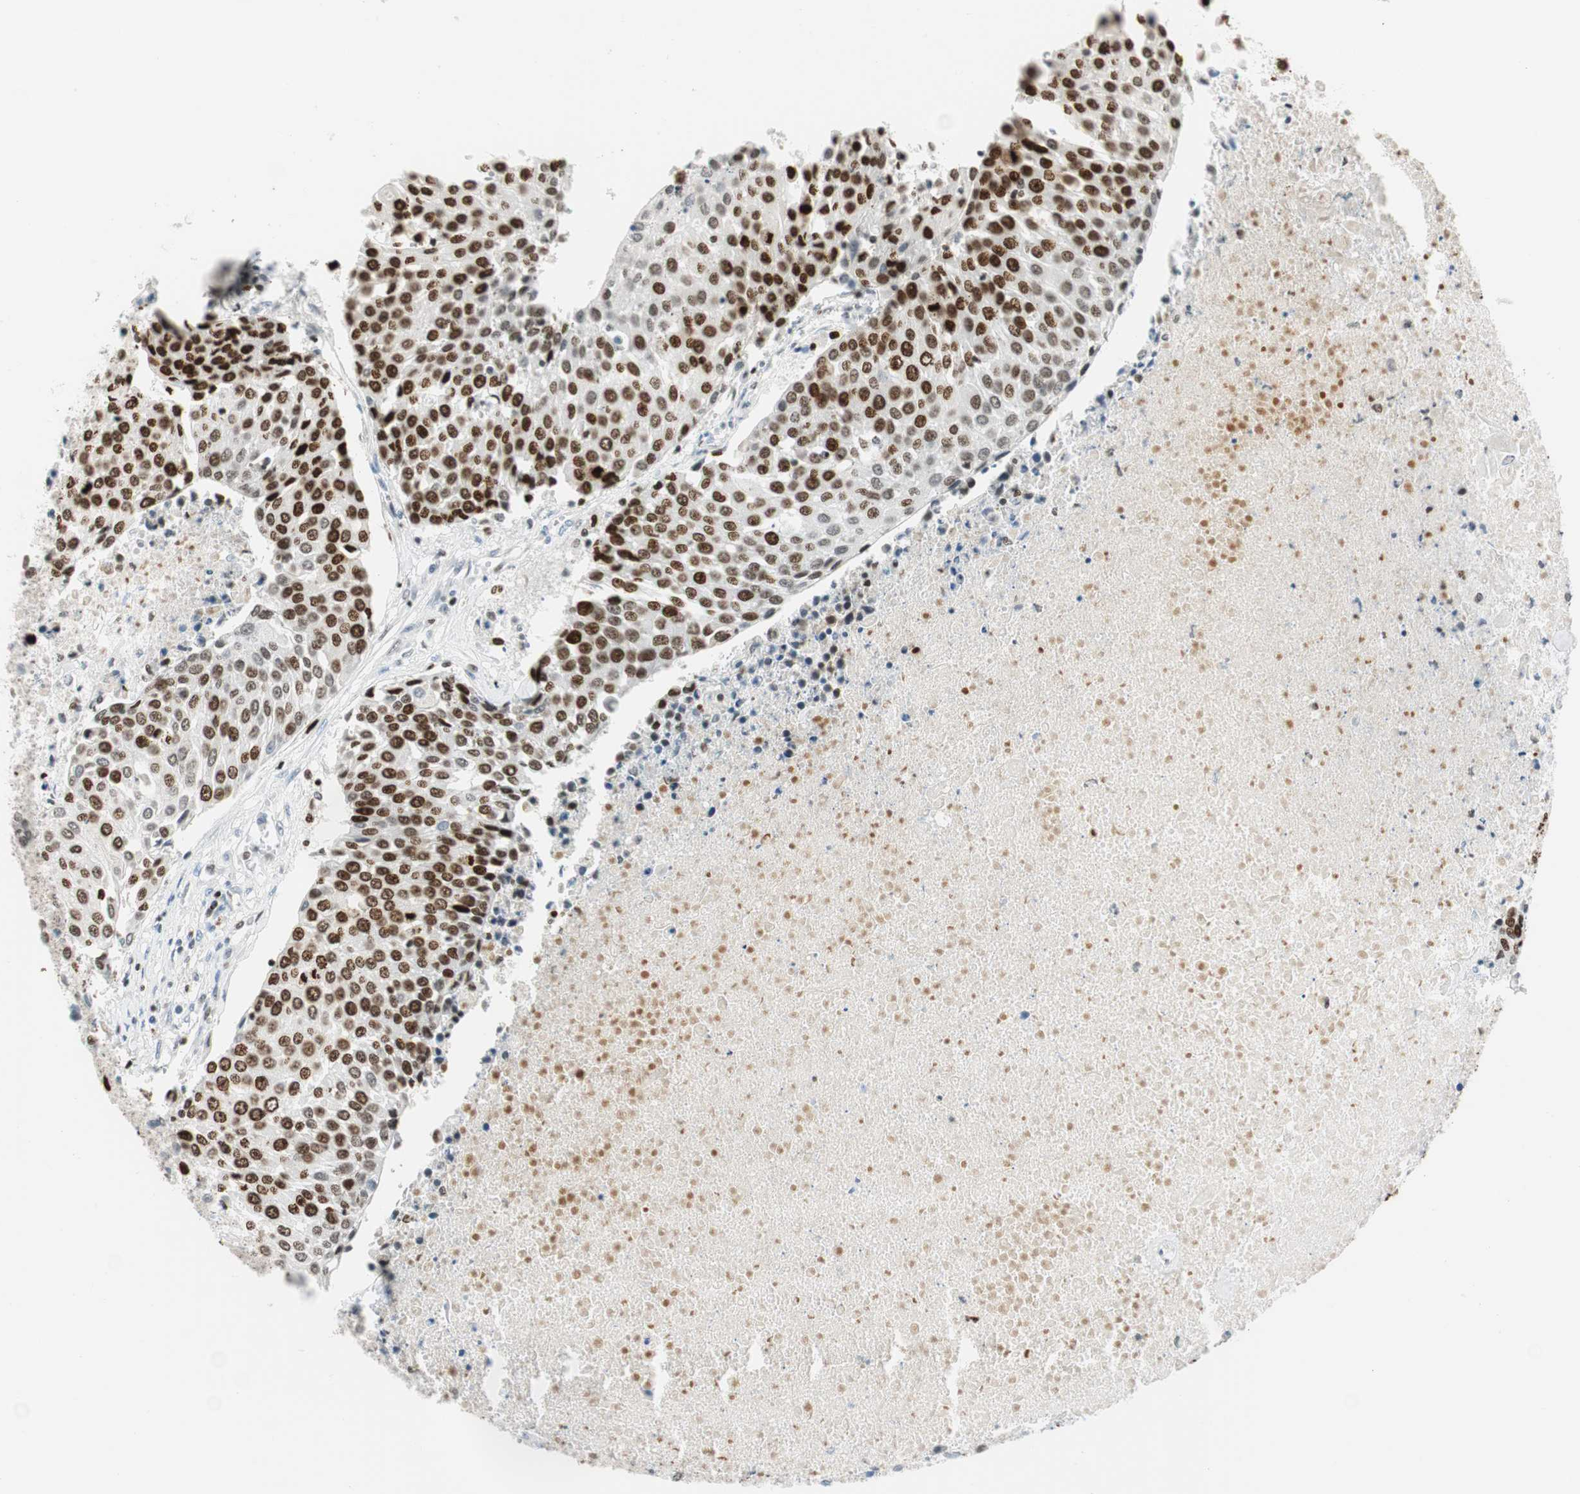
{"staining": {"intensity": "strong", "quantity": "25%-75%", "location": "nuclear"}, "tissue": "urothelial cancer", "cell_type": "Tumor cells", "image_type": "cancer", "snomed": [{"axis": "morphology", "description": "Urothelial carcinoma, High grade"}, {"axis": "topography", "description": "Urinary bladder"}], "caption": "An immunohistochemistry (IHC) image of neoplastic tissue is shown. Protein staining in brown labels strong nuclear positivity in urothelial cancer within tumor cells.", "gene": "EZH2", "patient": {"sex": "female", "age": 85}}